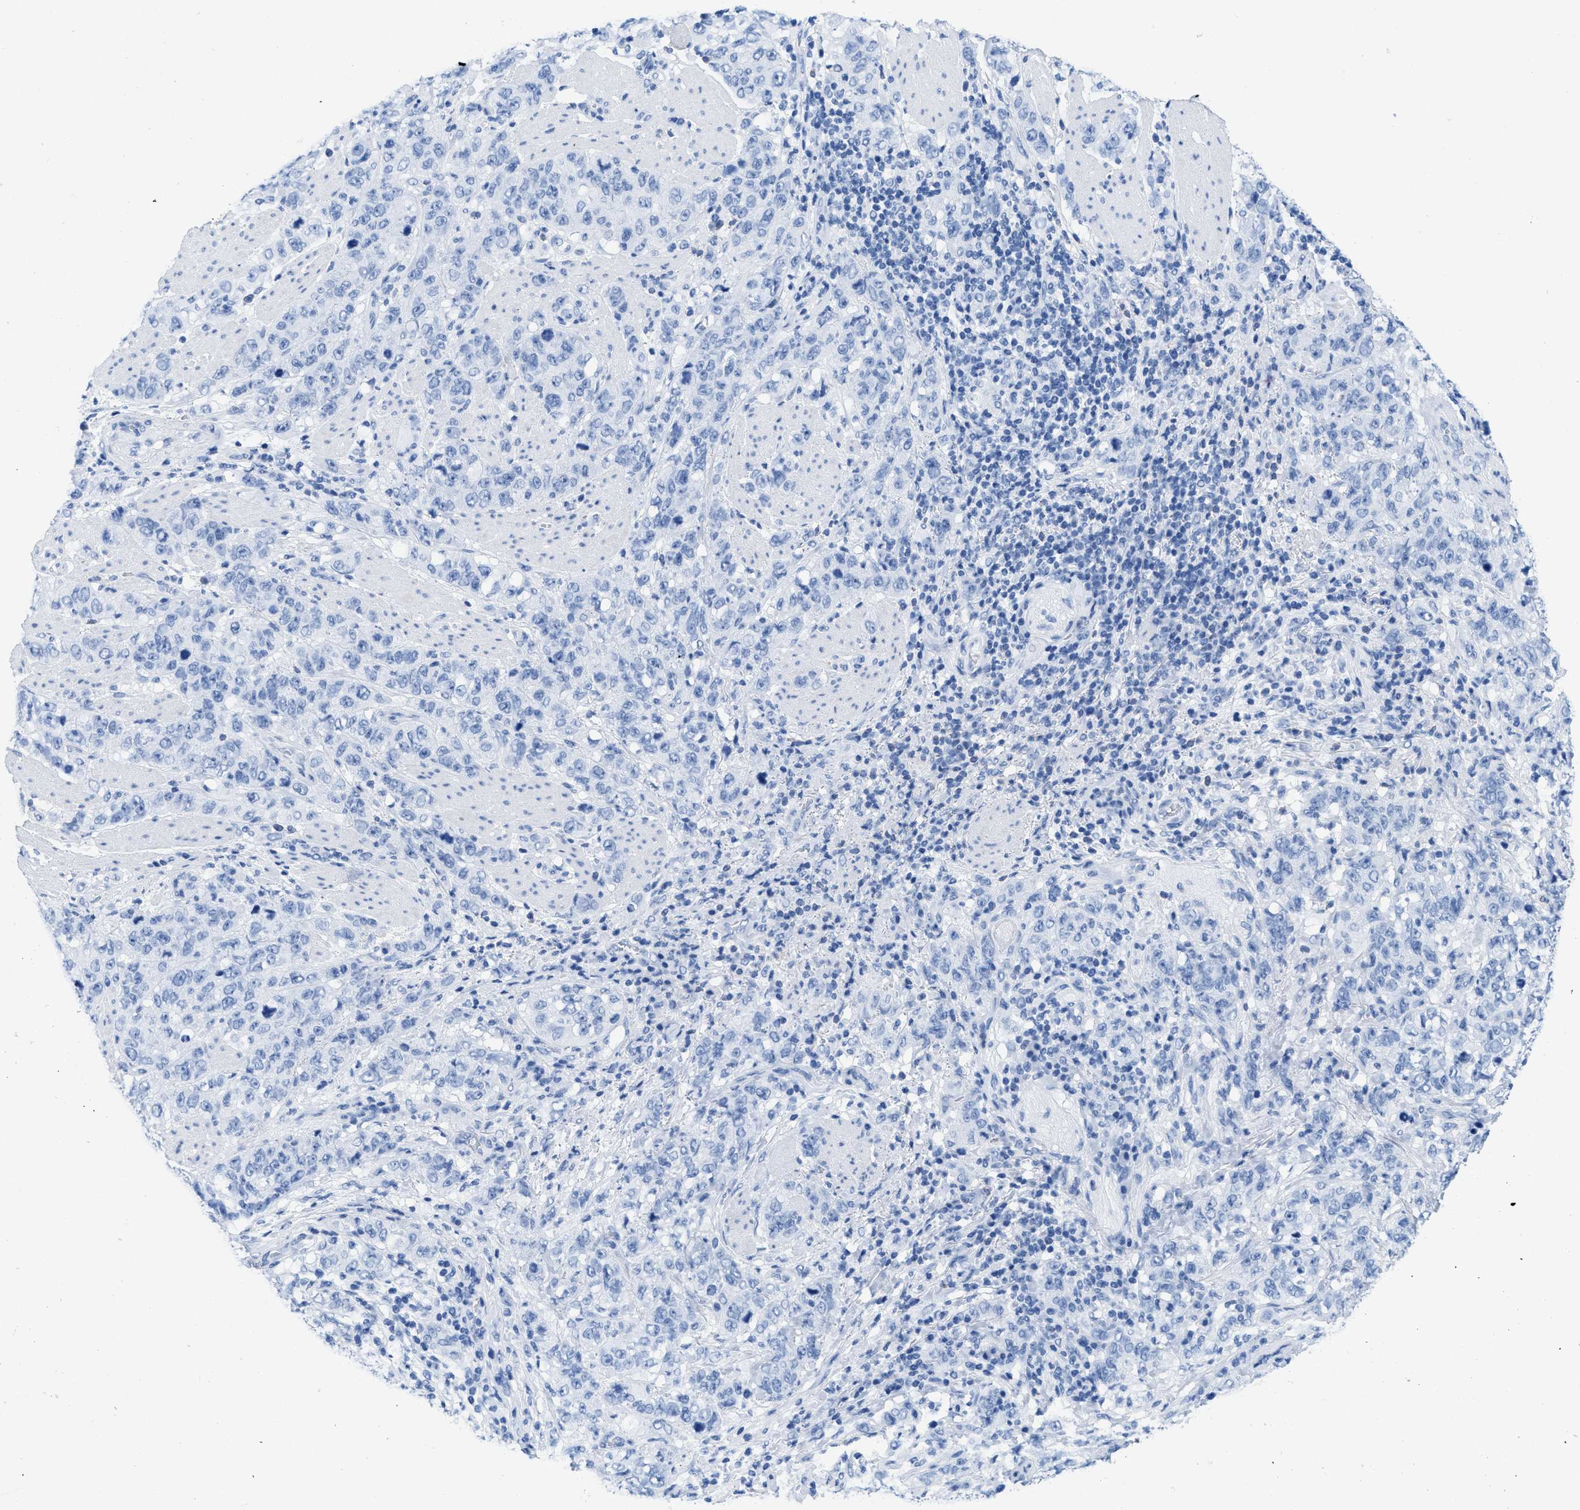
{"staining": {"intensity": "negative", "quantity": "none", "location": "none"}, "tissue": "stomach cancer", "cell_type": "Tumor cells", "image_type": "cancer", "snomed": [{"axis": "morphology", "description": "Adenocarcinoma, NOS"}, {"axis": "topography", "description": "Stomach"}], "caption": "DAB (3,3'-diaminobenzidine) immunohistochemical staining of adenocarcinoma (stomach) exhibits no significant expression in tumor cells.", "gene": "CR1", "patient": {"sex": "male", "age": 48}}